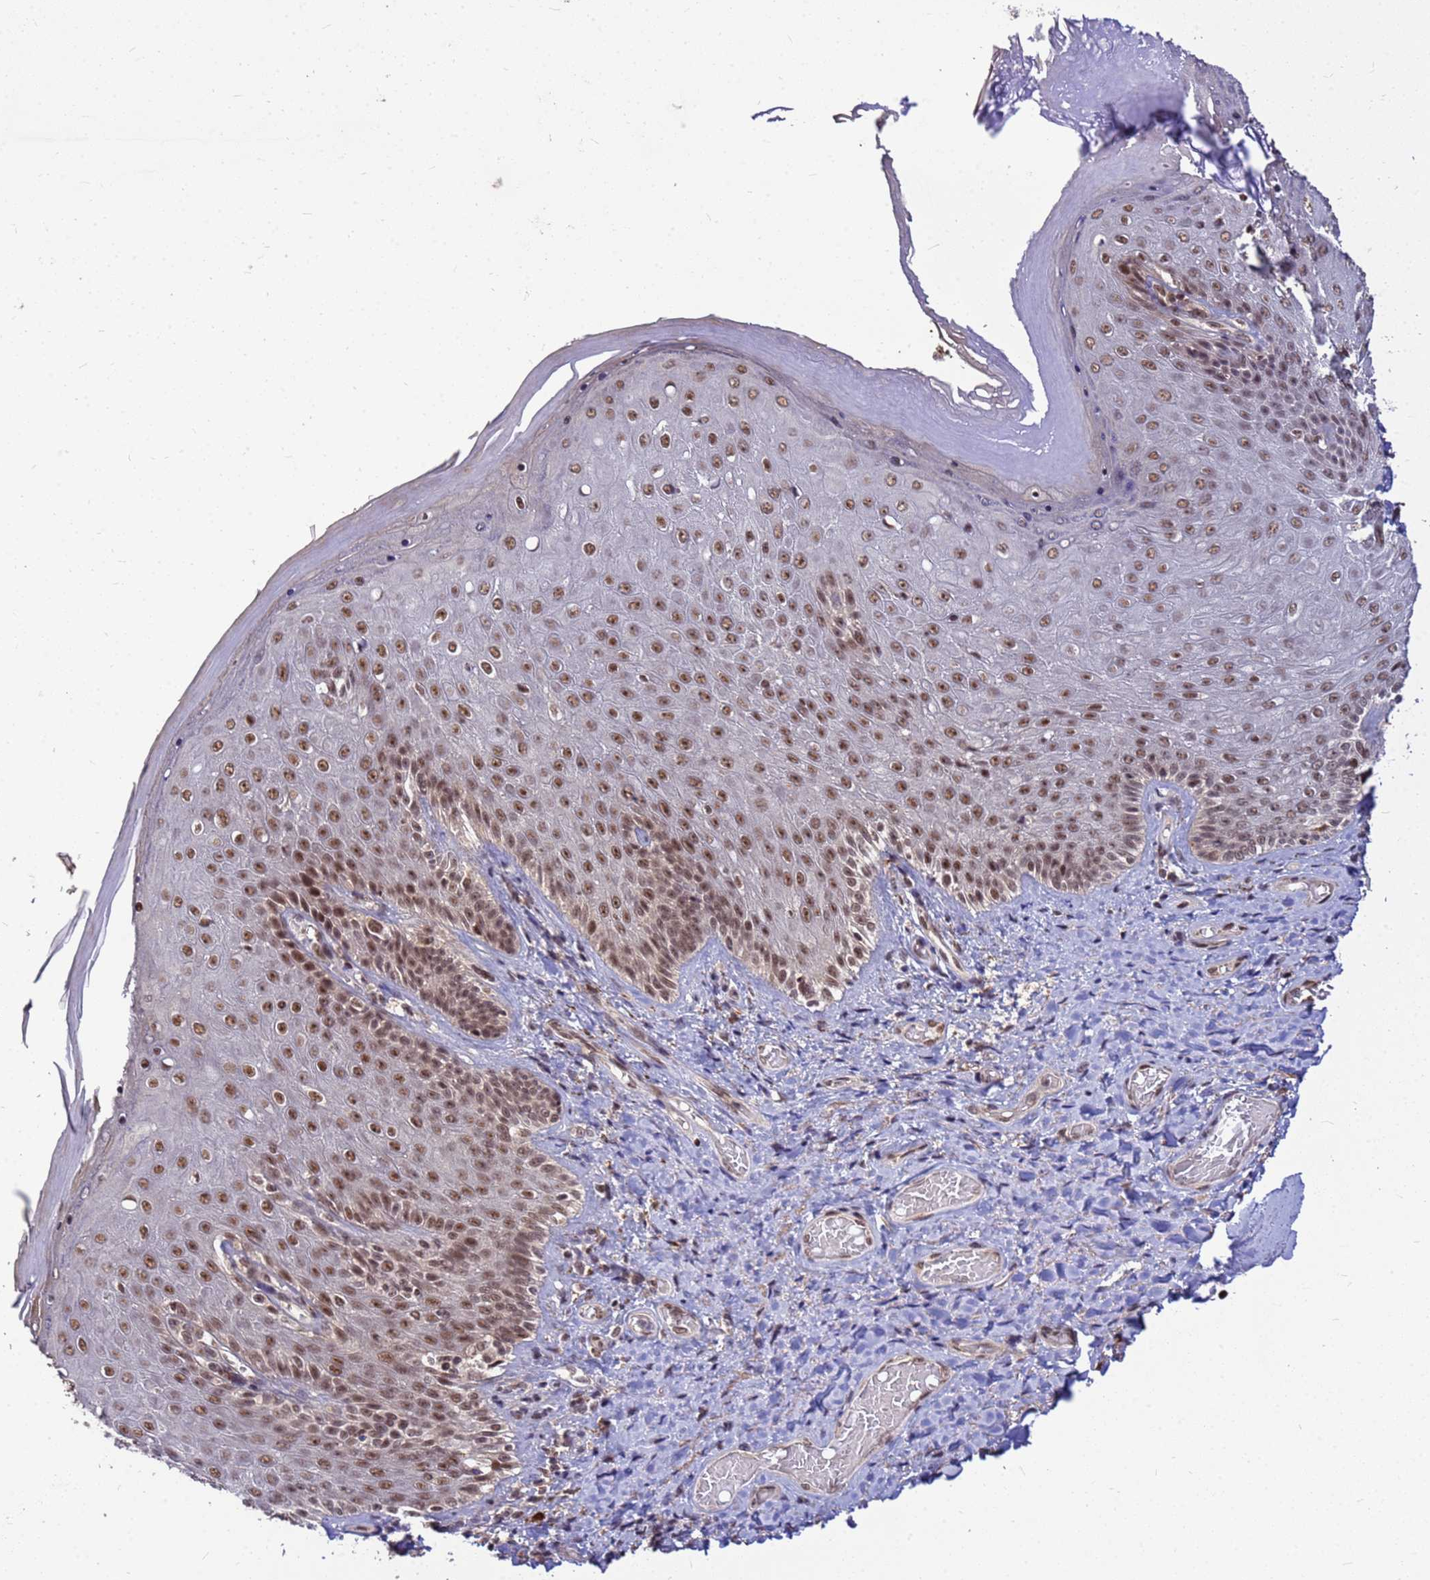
{"staining": {"intensity": "strong", "quantity": ">75%", "location": "nuclear"}, "tissue": "skin", "cell_type": "Epidermal cells", "image_type": "normal", "snomed": [{"axis": "morphology", "description": "Normal tissue, NOS"}, {"axis": "topography", "description": "Anal"}], "caption": "Epidermal cells show strong nuclear expression in about >75% of cells in unremarkable skin.", "gene": "NCBP2", "patient": {"sex": "female", "age": 89}}